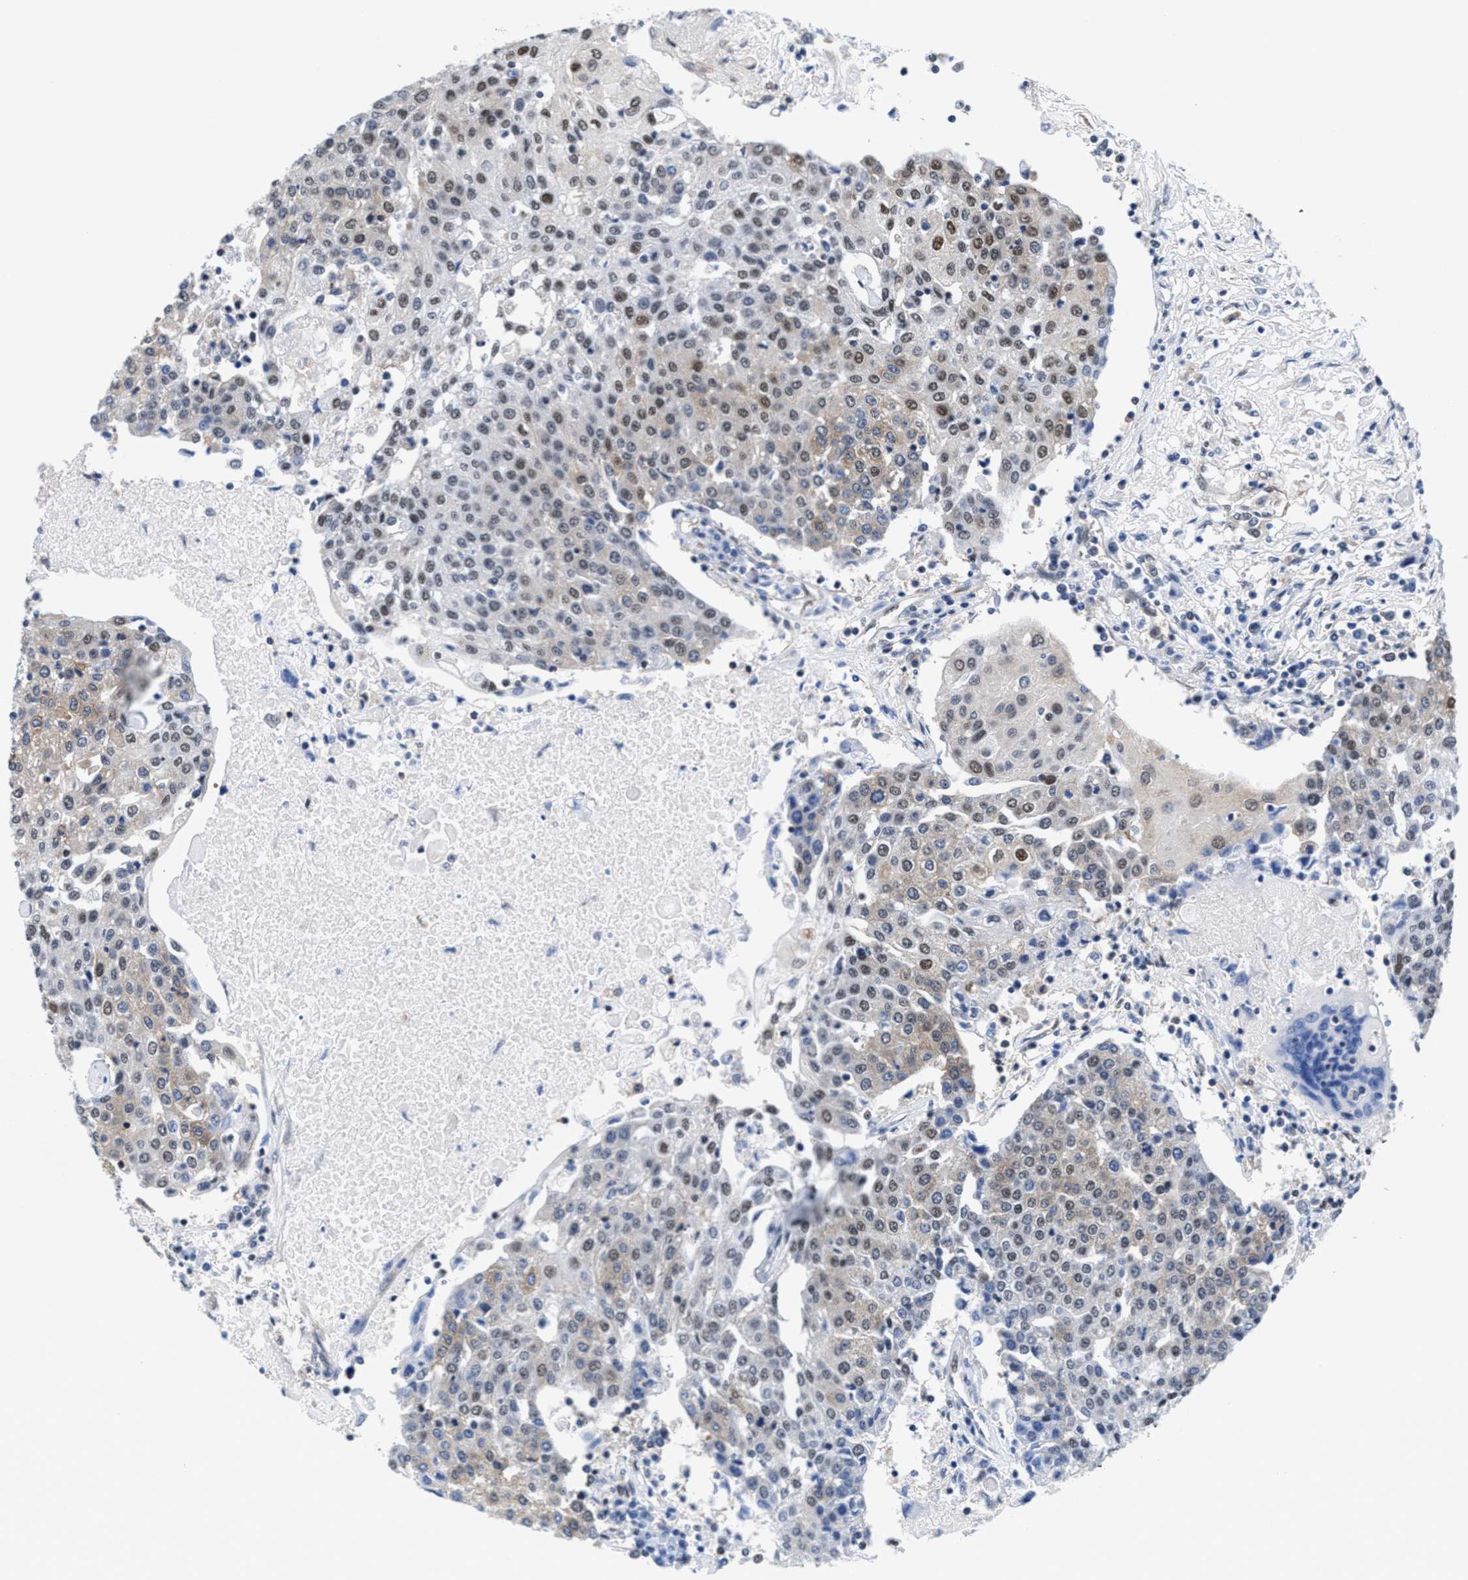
{"staining": {"intensity": "weak", "quantity": ">75%", "location": "cytoplasmic/membranous,nuclear"}, "tissue": "urothelial cancer", "cell_type": "Tumor cells", "image_type": "cancer", "snomed": [{"axis": "morphology", "description": "Urothelial carcinoma, High grade"}, {"axis": "topography", "description": "Urinary bladder"}], "caption": "This micrograph exhibits immunohistochemistry (IHC) staining of urothelial cancer, with low weak cytoplasmic/membranous and nuclear positivity in approximately >75% of tumor cells.", "gene": "ACLY", "patient": {"sex": "female", "age": 85}}